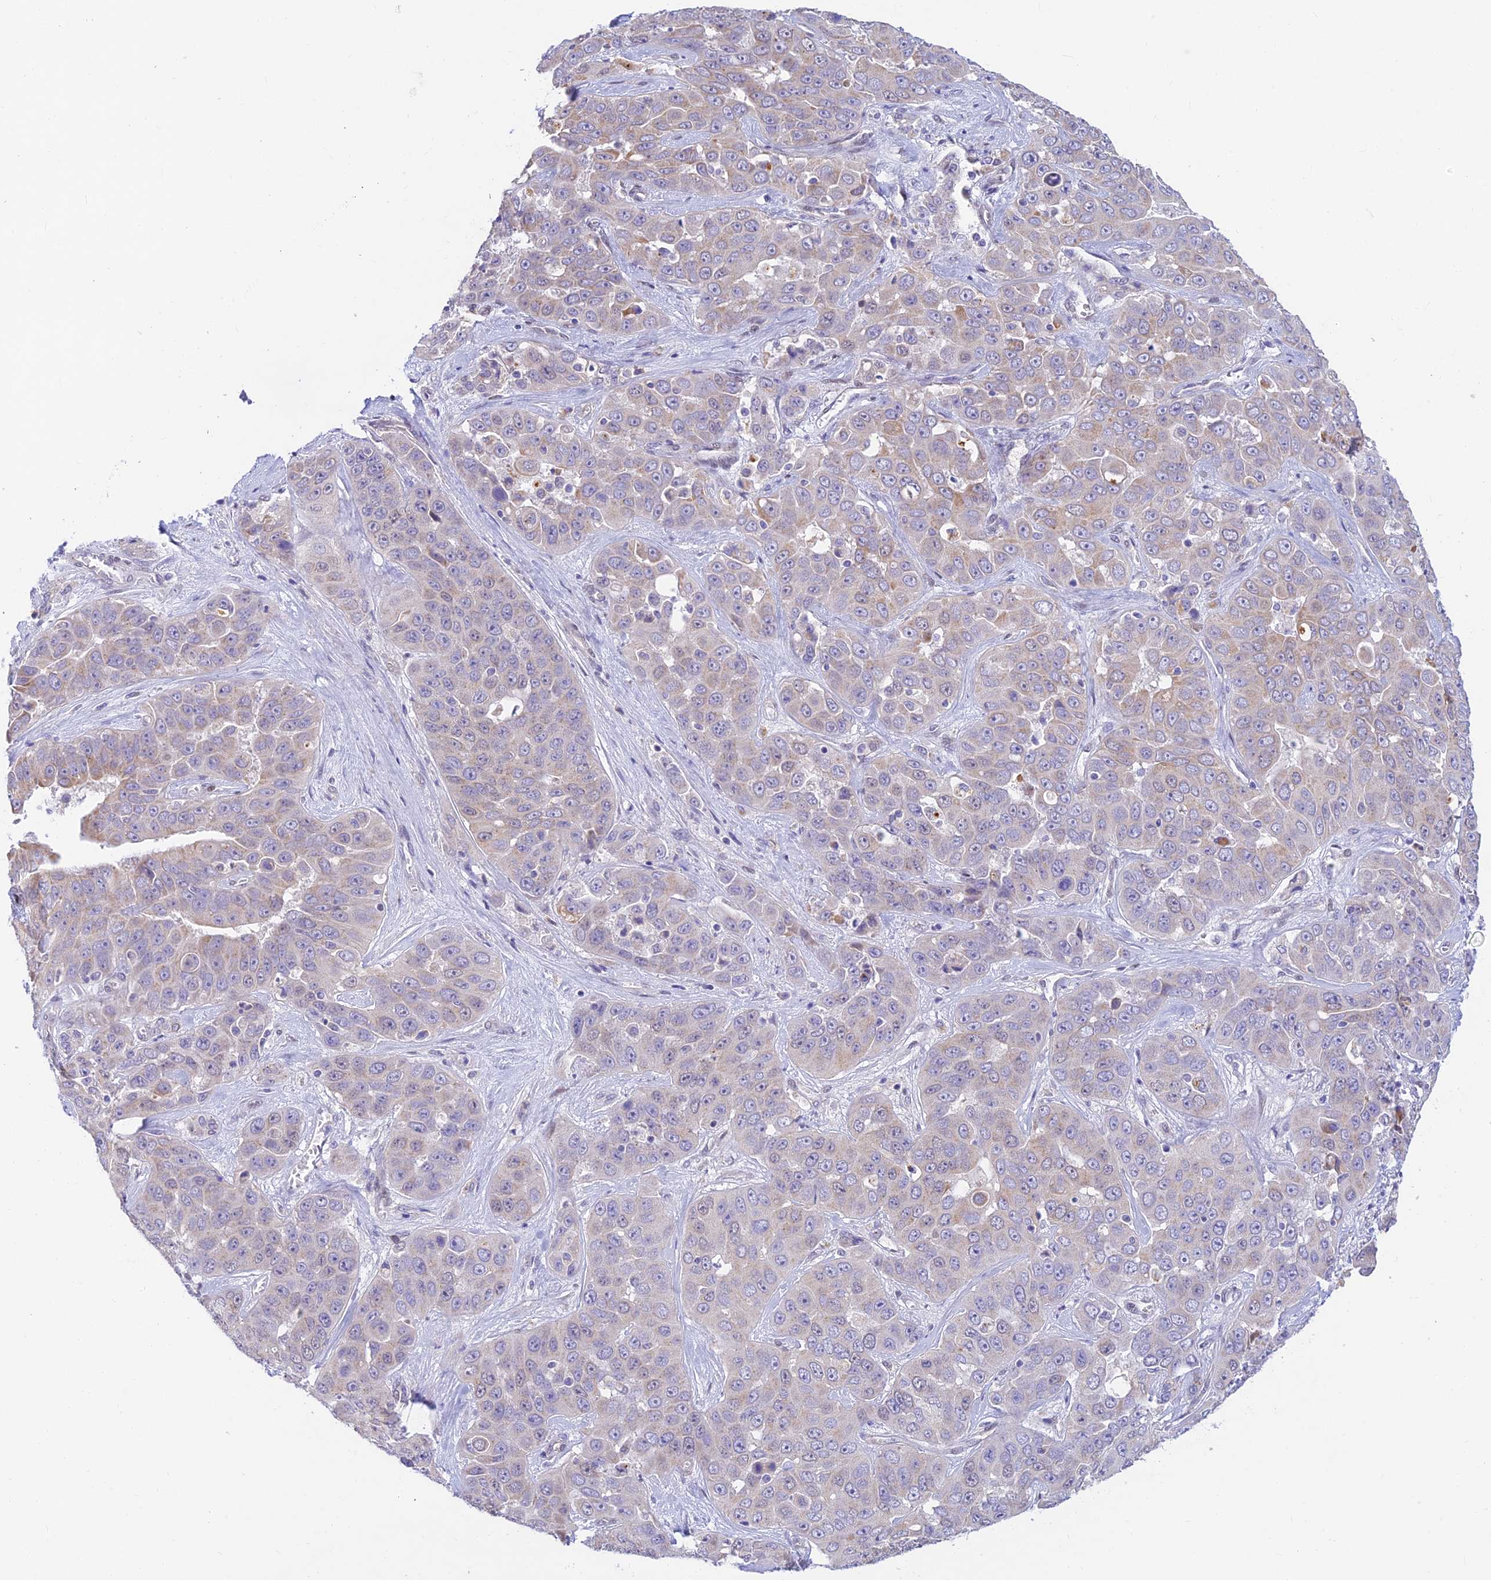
{"staining": {"intensity": "weak", "quantity": "<25%", "location": "cytoplasmic/membranous"}, "tissue": "liver cancer", "cell_type": "Tumor cells", "image_type": "cancer", "snomed": [{"axis": "morphology", "description": "Cholangiocarcinoma"}, {"axis": "topography", "description": "Liver"}], "caption": "This is a image of immunohistochemistry (IHC) staining of liver cancer, which shows no expression in tumor cells.", "gene": "INKA1", "patient": {"sex": "female", "age": 52}}